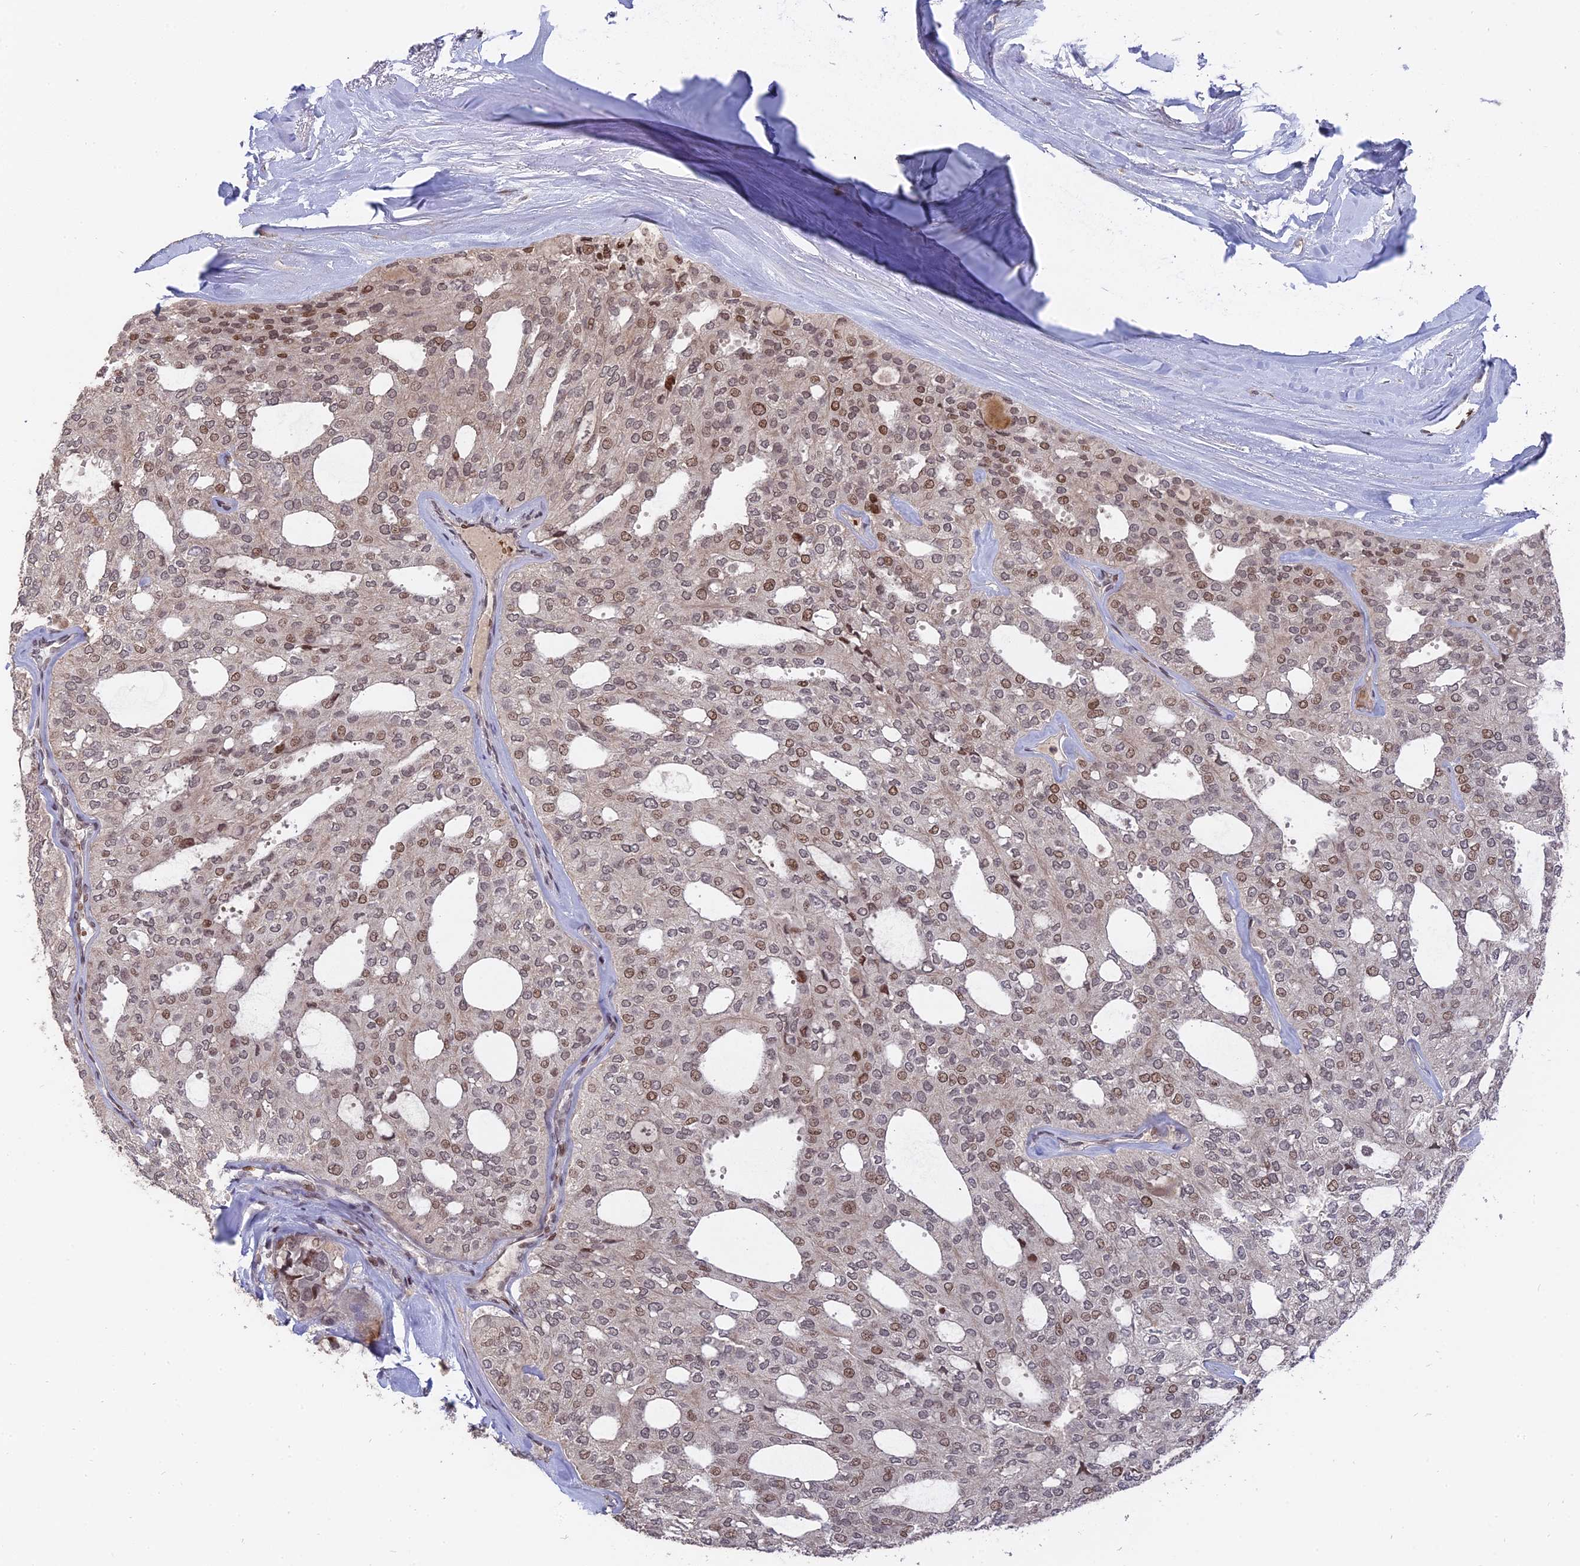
{"staining": {"intensity": "moderate", "quantity": "<25%", "location": "nuclear"}, "tissue": "thyroid cancer", "cell_type": "Tumor cells", "image_type": "cancer", "snomed": [{"axis": "morphology", "description": "Follicular adenoma carcinoma, NOS"}, {"axis": "topography", "description": "Thyroid gland"}], "caption": "Thyroid cancer (follicular adenoma carcinoma) stained with a protein marker shows moderate staining in tumor cells.", "gene": "NR1H3", "patient": {"sex": "male", "age": 75}}